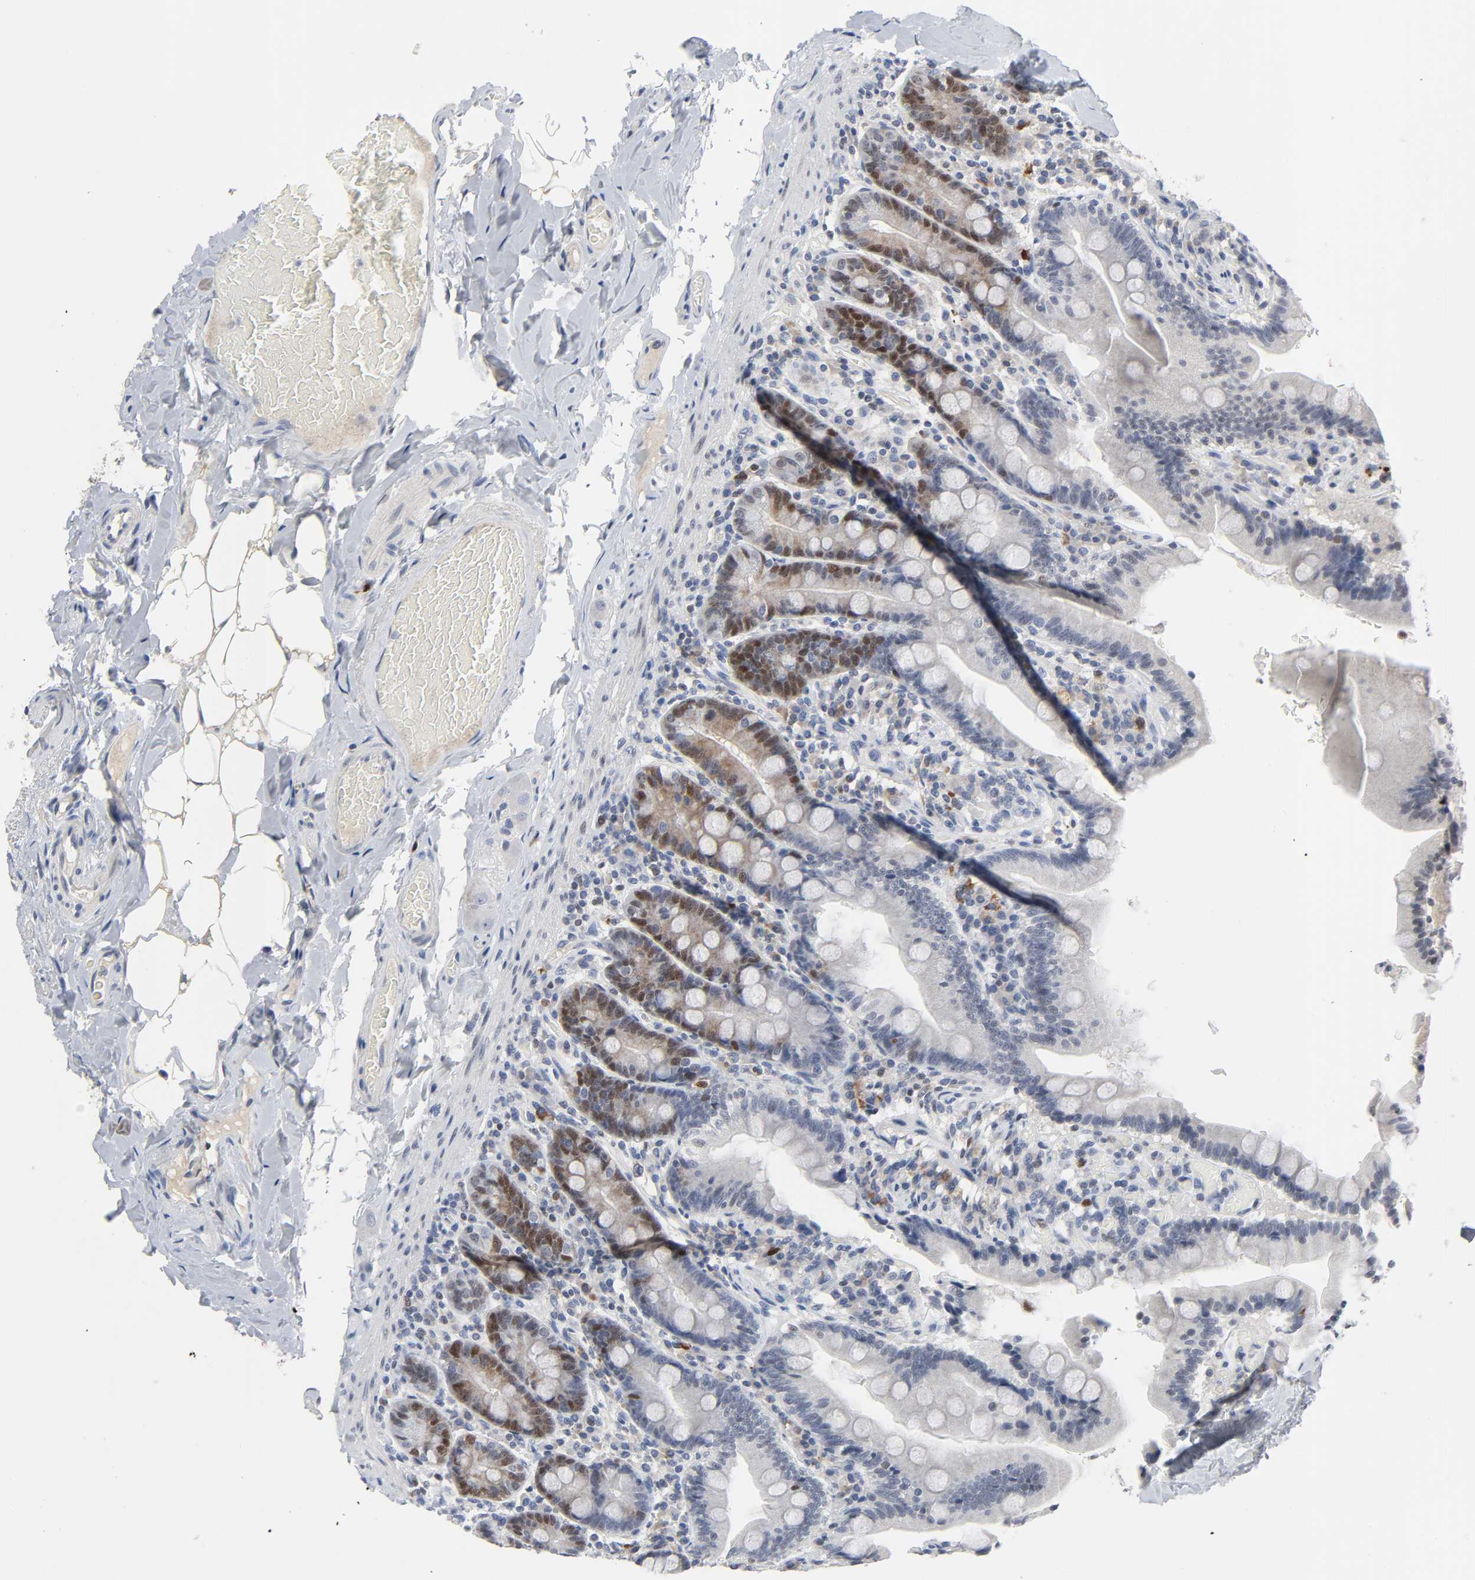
{"staining": {"intensity": "moderate", "quantity": "<25%", "location": "cytoplasmic/membranous,nuclear"}, "tissue": "duodenum", "cell_type": "Glandular cells", "image_type": "normal", "snomed": [{"axis": "morphology", "description": "Normal tissue, NOS"}, {"axis": "topography", "description": "Duodenum"}], "caption": "The immunohistochemical stain labels moderate cytoplasmic/membranous,nuclear staining in glandular cells of normal duodenum. Nuclei are stained in blue.", "gene": "WEE1", "patient": {"sex": "male", "age": 66}}